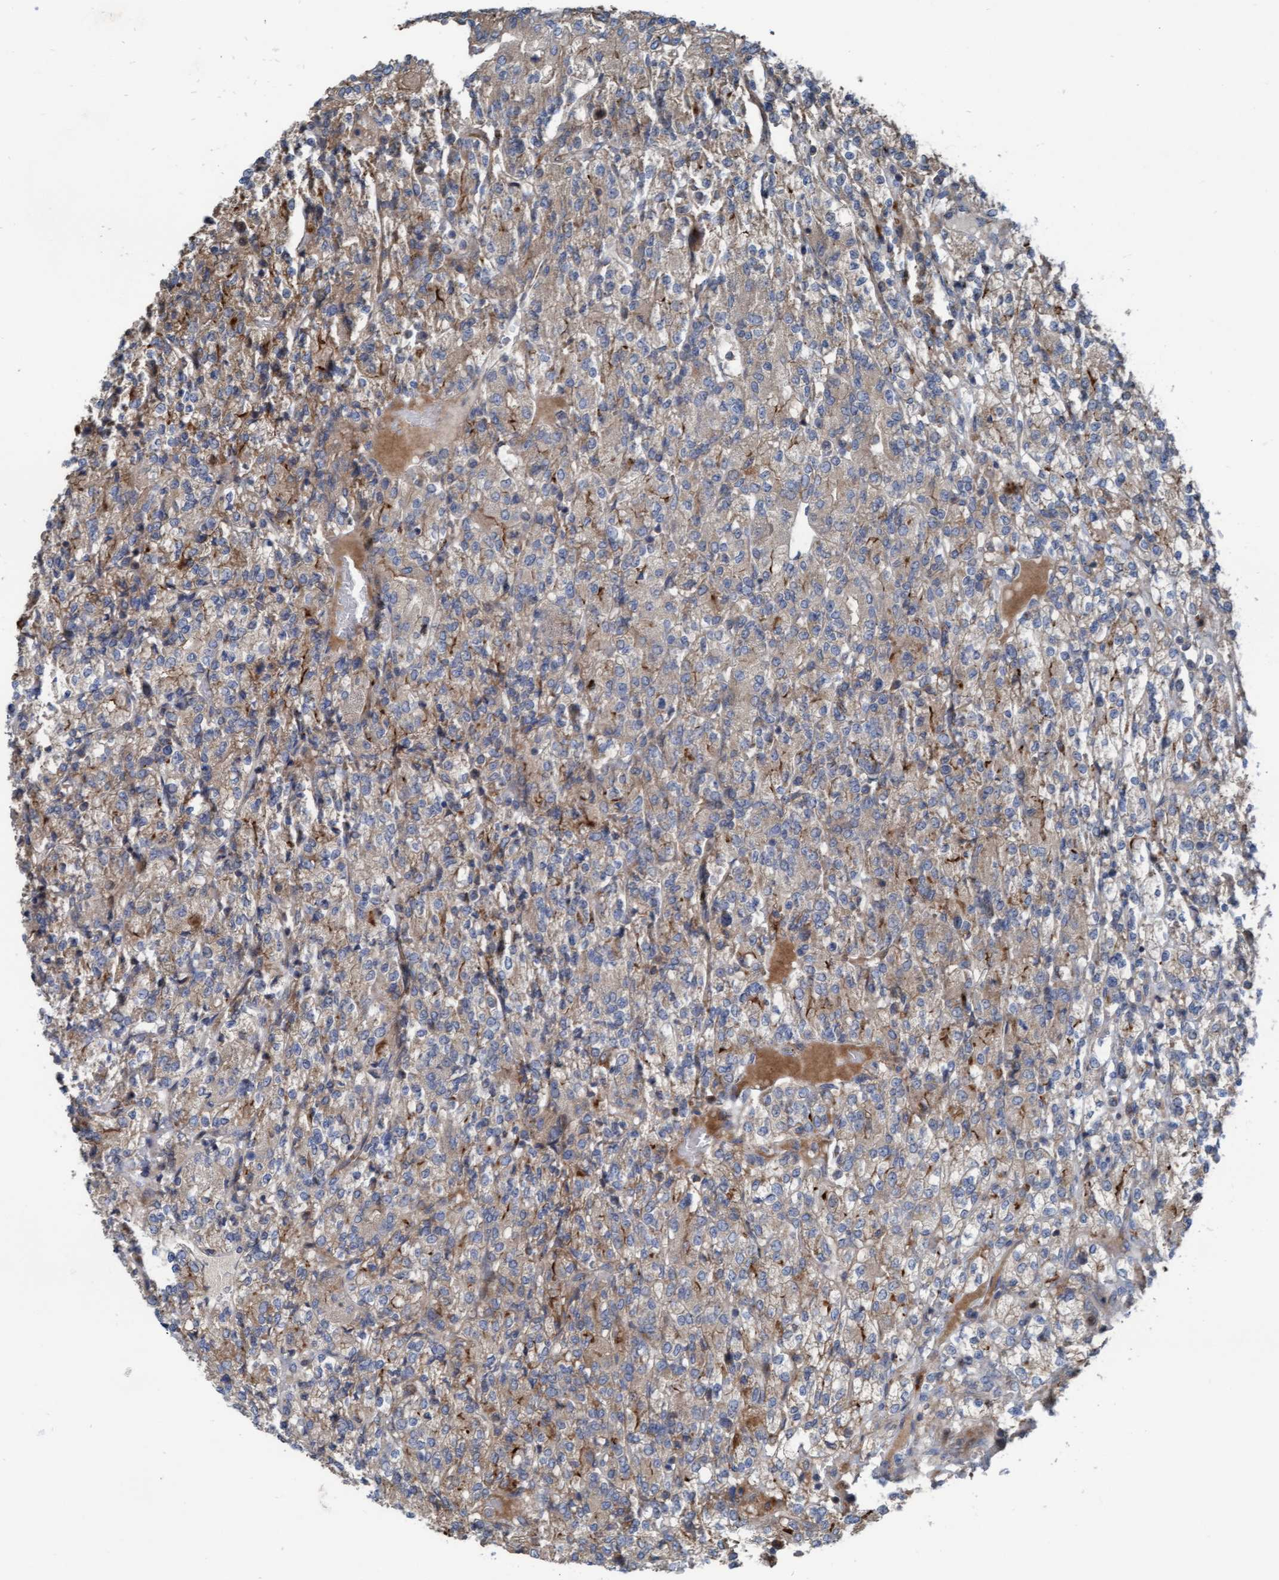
{"staining": {"intensity": "weak", "quantity": "25%-75%", "location": "cytoplasmic/membranous"}, "tissue": "renal cancer", "cell_type": "Tumor cells", "image_type": "cancer", "snomed": [{"axis": "morphology", "description": "Adenocarcinoma, NOS"}, {"axis": "topography", "description": "Kidney"}], "caption": "Renal cancer was stained to show a protein in brown. There is low levels of weak cytoplasmic/membranous expression in approximately 25%-75% of tumor cells.", "gene": "KLHL26", "patient": {"sex": "male", "age": 77}}